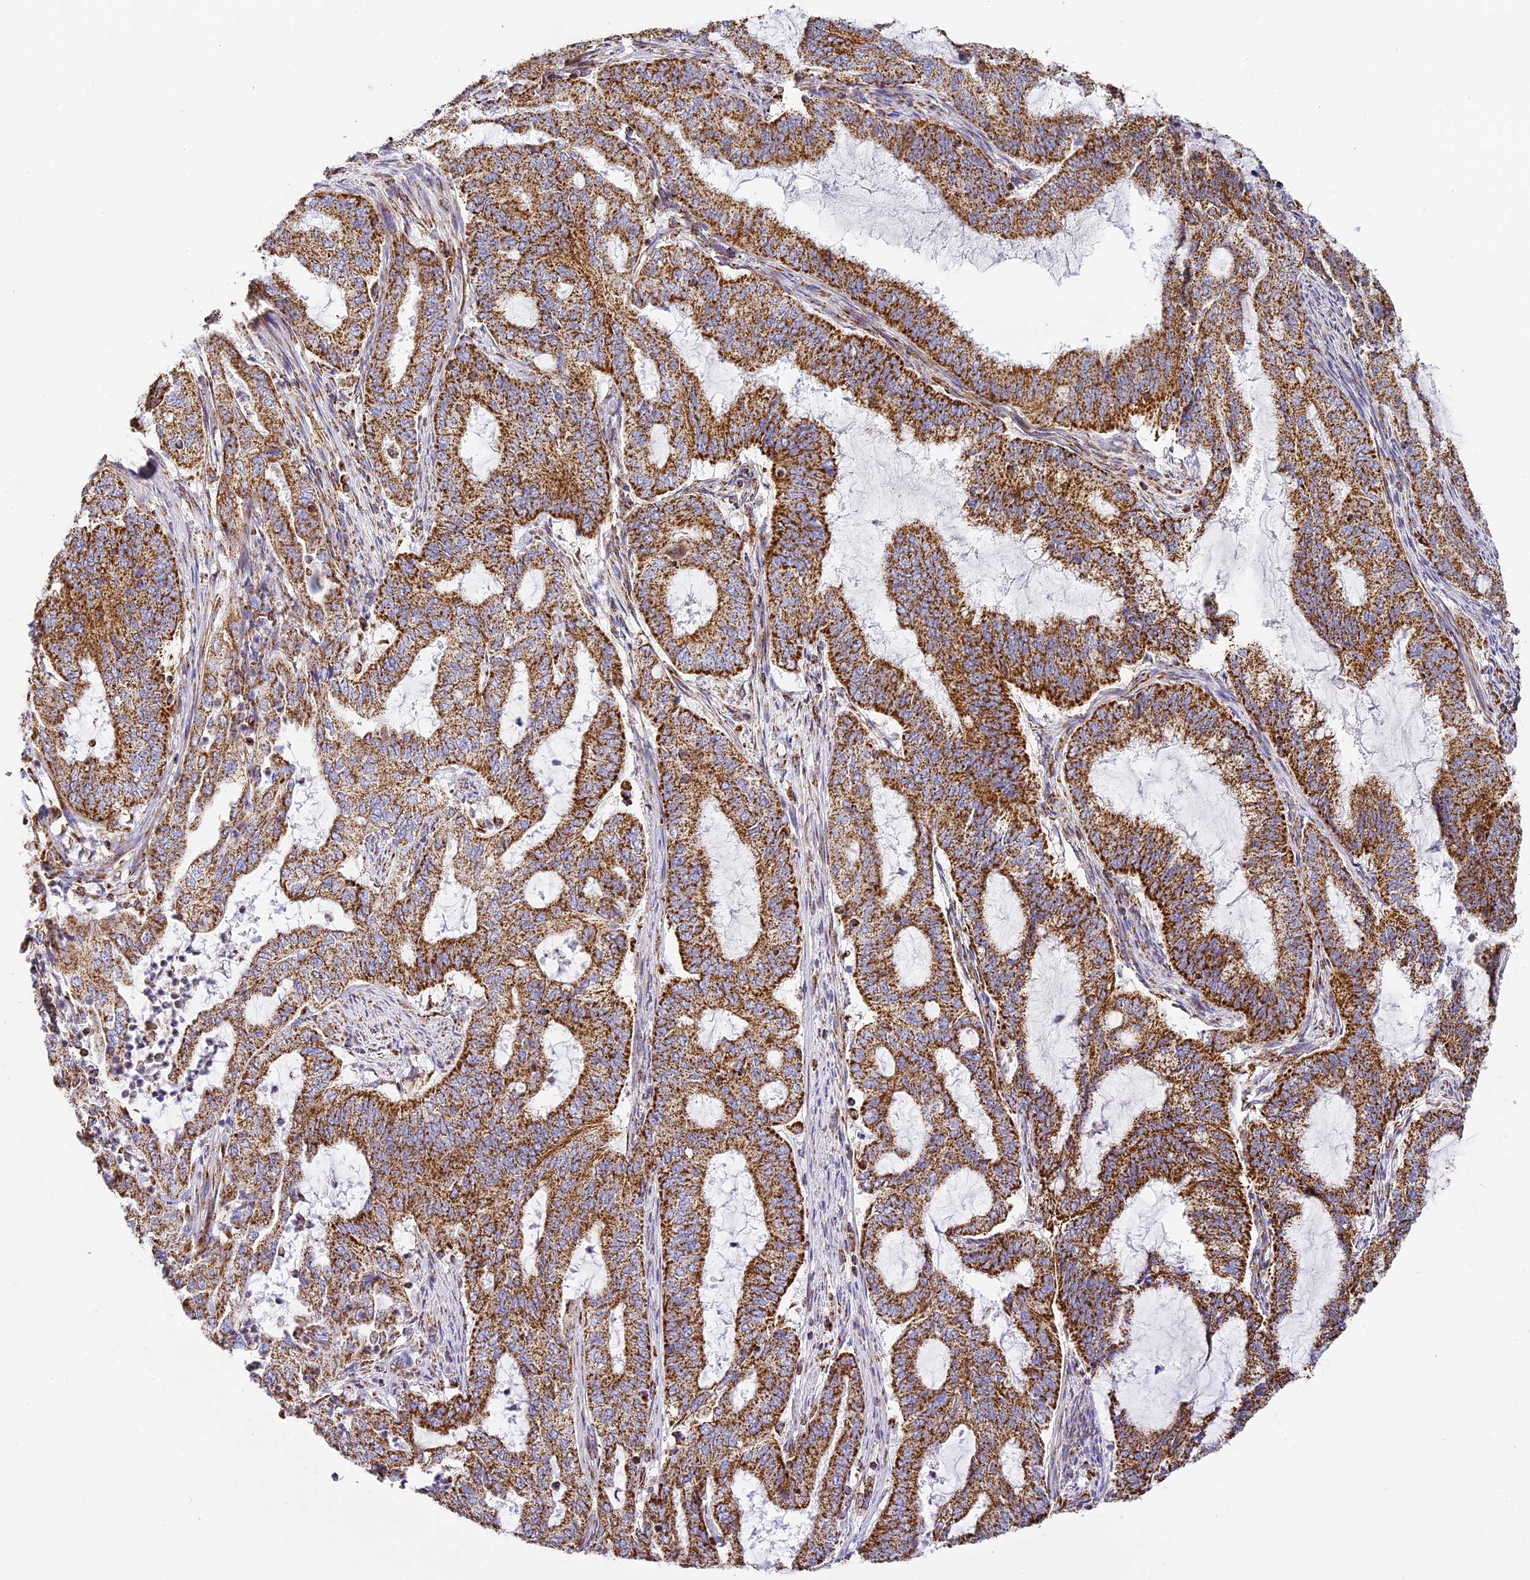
{"staining": {"intensity": "moderate", "quantity": ">75%", "location": "cytoplasmic/membranous"}, "tissue": "endometrial cancer", "cell_type": "Tumor cells", "image_type": "cancer", "snomed": [{"axis": "morphology", "description": "Adenocarcinoma, NOS"}, {"axis": "topography", "description": "Endometrium"}], "caption": "A brown stain labels moderate cytoplasmic/membranous expression of a protein in adenocarcinoma (endometrial) tumor cells.", "gene": "STK17A", "patient": {"sex": "female", "age": 51}}